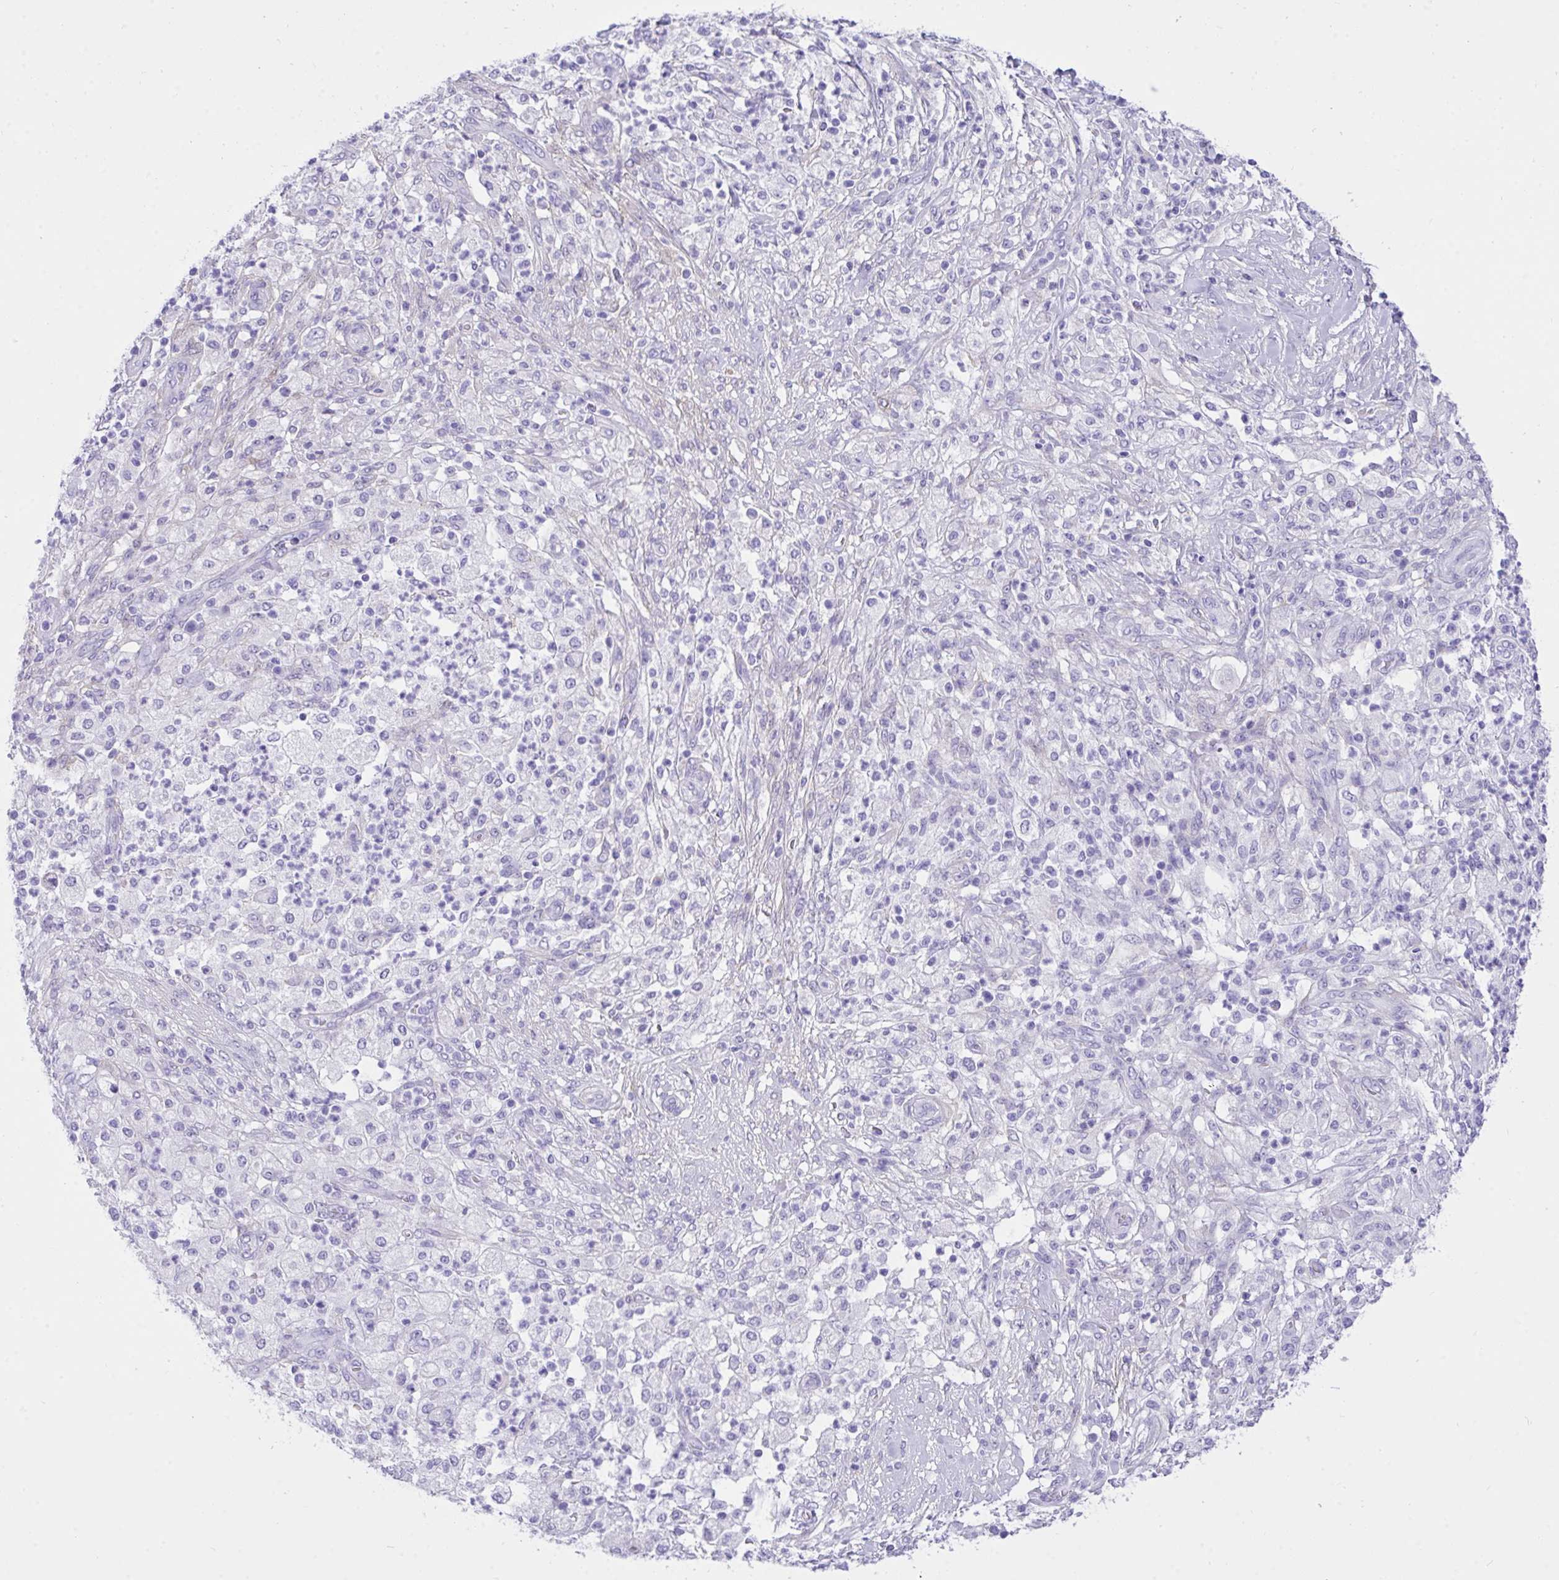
{"staining": {"intensity": "negative", "quantity": "none", "location": "none"}, "tissue": "pancreatic cancer", "cell_type": "Tumor cells", "image_type": "cancer", "snomed": [{"axis": "morphology", "description": "Adenocarcinoma, NOS"}, {"axis": "topography", "description": "Pancreas"}], "caption": "IHC histopathology image of neoplastic tissue: human pancreatic cancer (adenocarcinoma) stained with DAB (3,3'-diaminobenzidine) displays no significant protein positivity in tumor cells. The staining is performed using DAB brown chromogen with nuclei counter-stained in using hematoxylin.", "gene": "TLN2", "patient": {"sex": "female", "age": 72}}